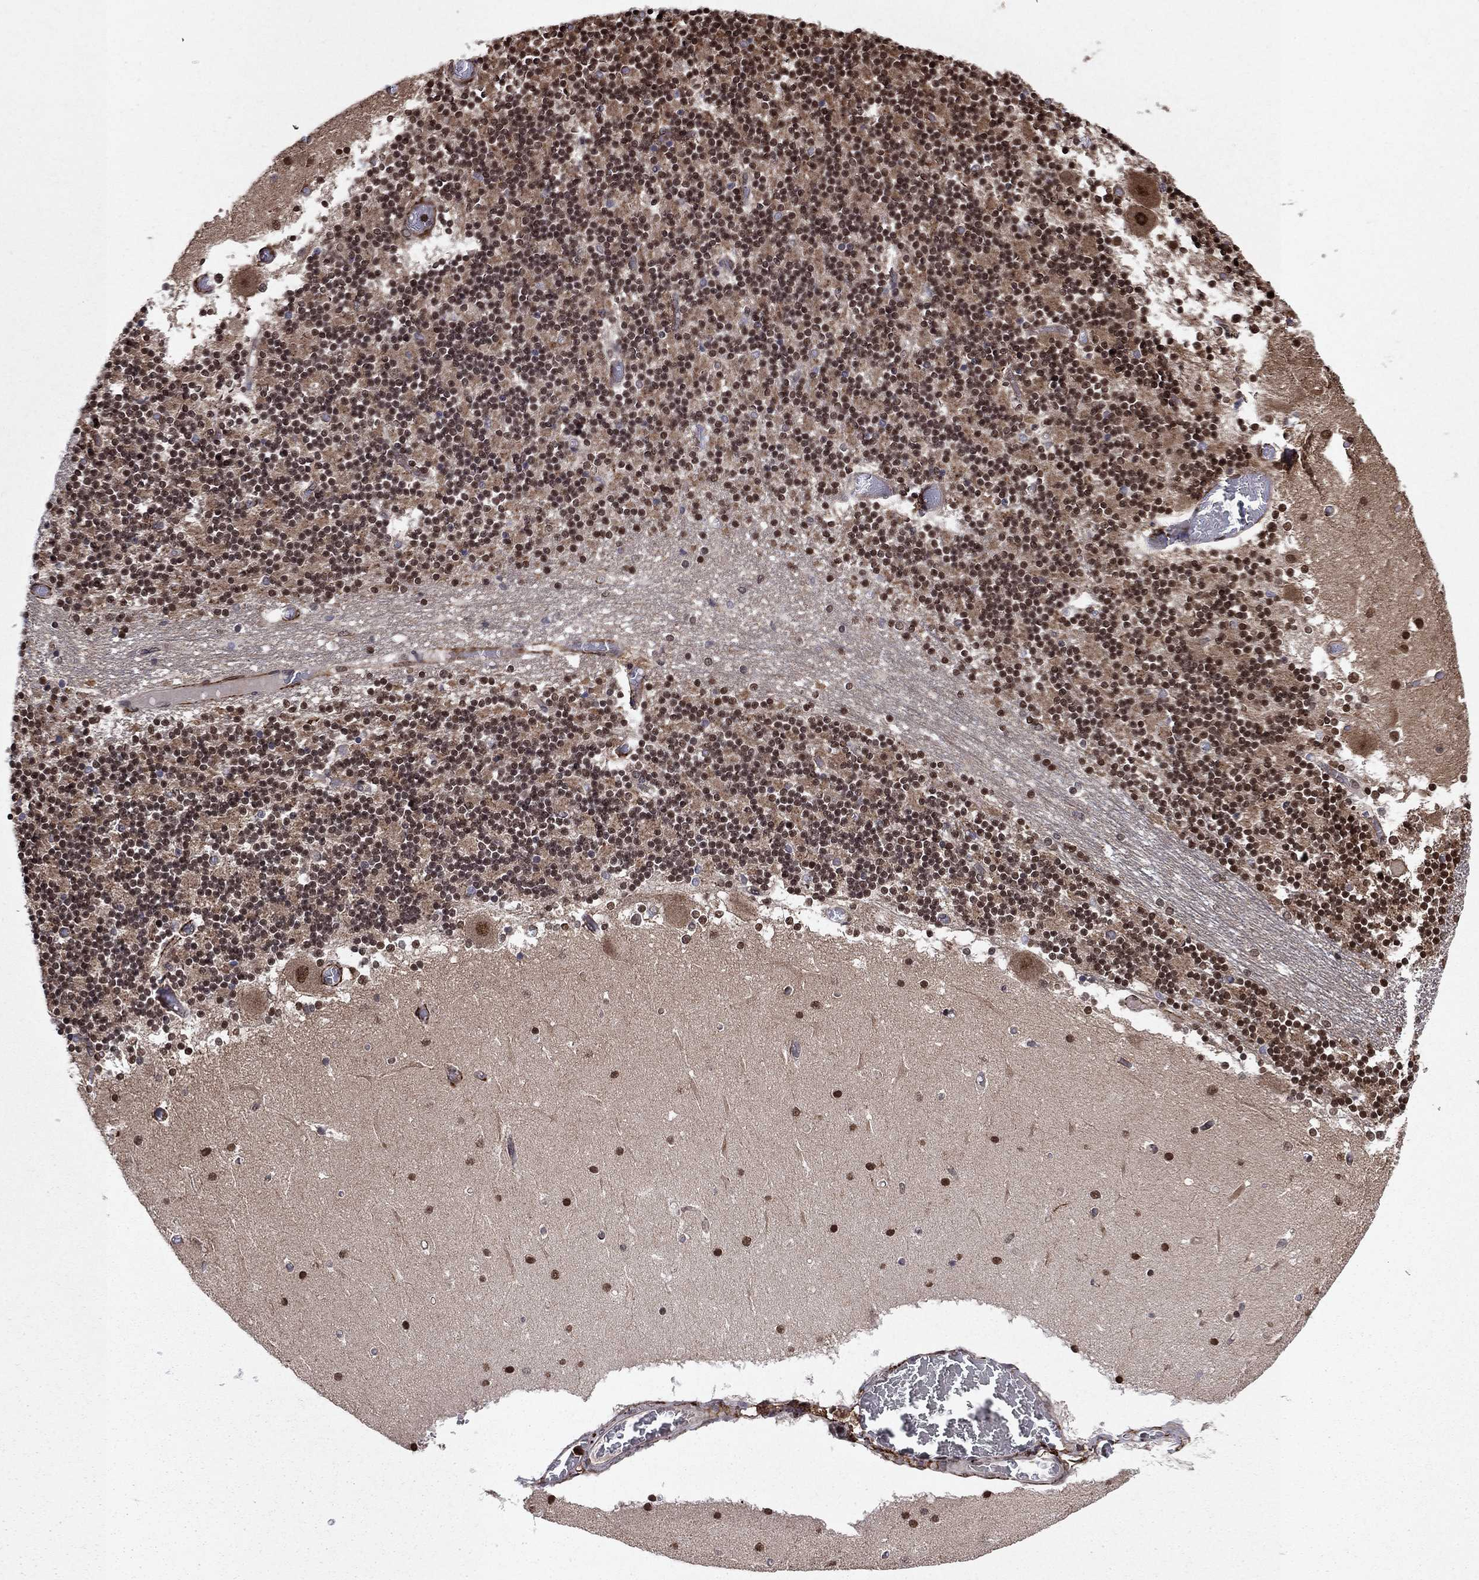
{"staining": {"intensity": "negative", "quantity": "none", "location": "none"}, "tissue": "cerebellum", "cell_type": "Cells in granular layer", "image_type": "normal", "snomed": [{"axis": "morphology", "description": "Normal tissue, NOS"}, {"axis": "topography", "description": "Cerebellum"}], "caption": "Benign cerebellum was stained to show a protein in brown. There is no significant expression in cells in granular layer. (DAB (3,3'-diaminobenzidine) IHC visualized using brightfield microscopy, high magnification).", "gene": "SSX2IP", "patient": {"sex": "female", "age": 28}}